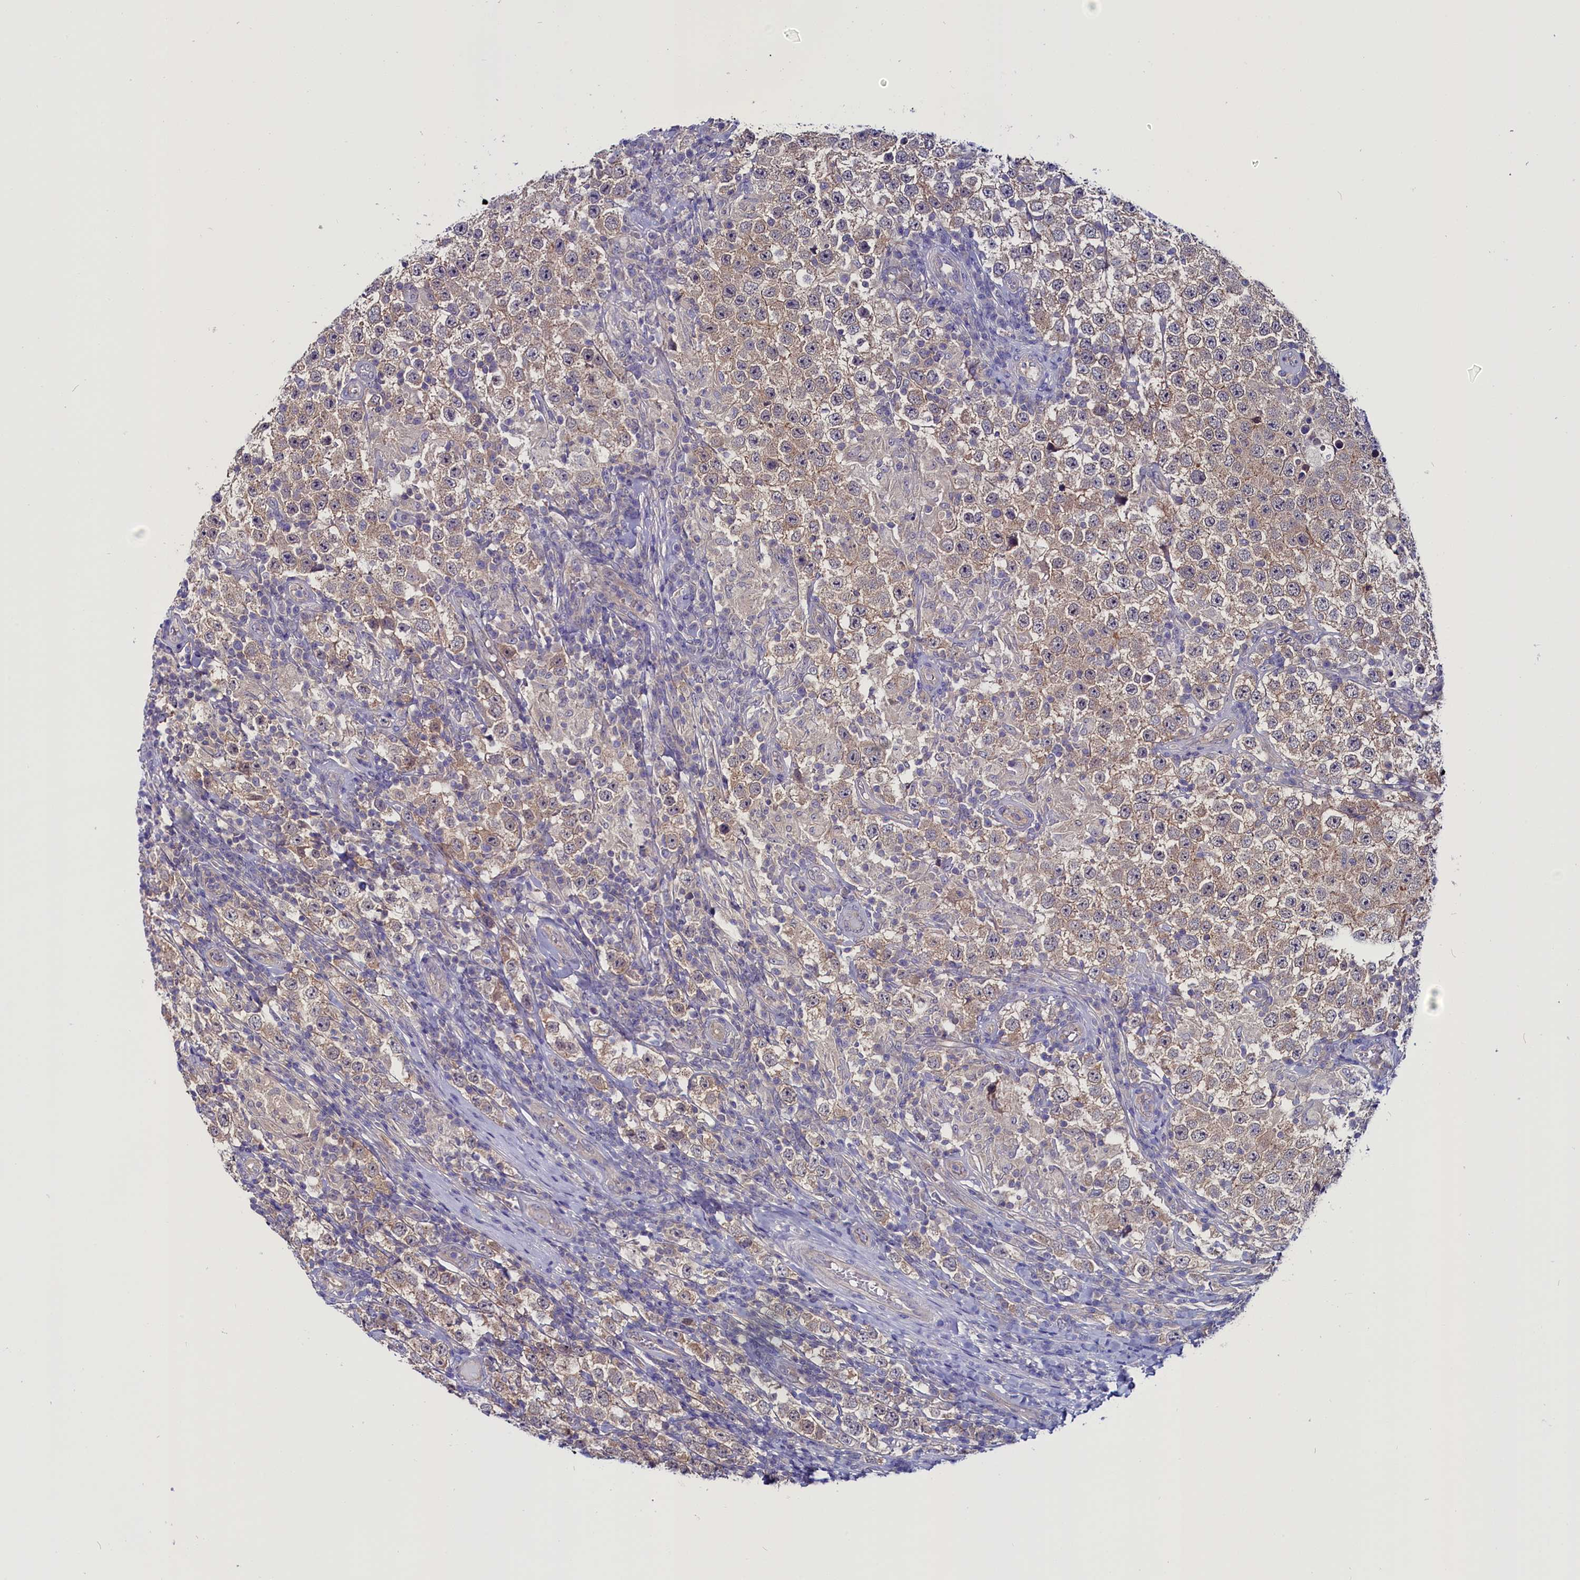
{"staining": {"intensity": "weak", "quantity": ">75%", "location": "cytoplasmic/membranous"}, "tissue": "testis cancer", "cell_type": "Tumor cells", "image_type": "cancer", "snomed": [{"axis": "morphology", "description": "Normal tissue, NOS"}, {"axis": "morphology", "description": "Urothelial carcinoma, High grade"}, {"axis": "morphology", "description": "Seminoma, NOS"}, {"axis": "morphology", "description": "Carcinoma, Embryonal, NOS"}, {"axis": "topography", "description": "Urinary bladder"}, {"axis": "topography", "description": "Testis"}], "caption": "There is low levels of weak cytoplasmic/membranous staining in tumor cells of testis cancer, as demonstrated by immunohistochemical staining (brown color).", "gene": "CIAPIN1", "patient": {"sex": "male", "age": 41}}